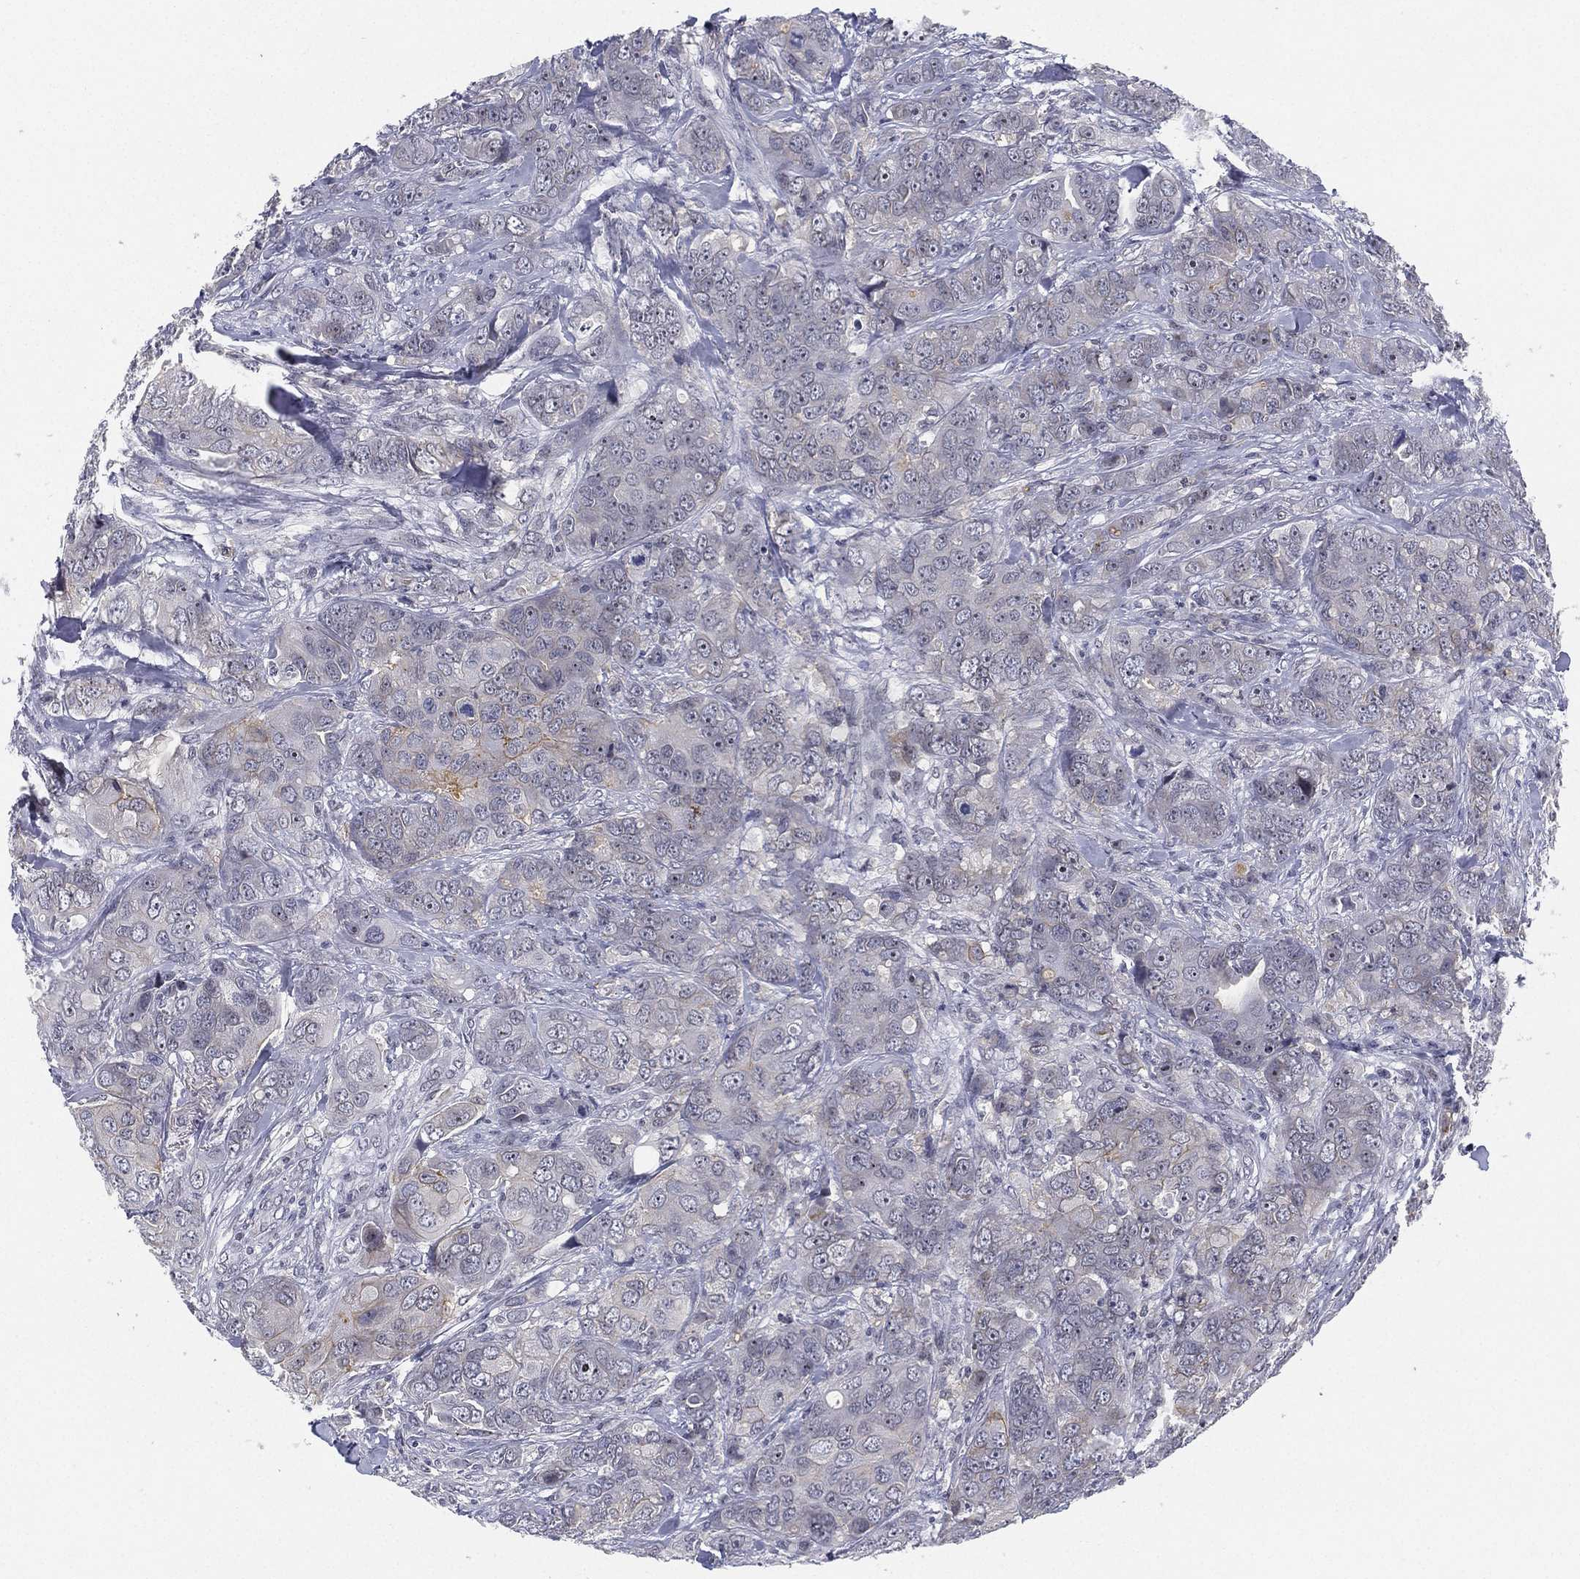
{"staining": {"intensity": "negative", "quantity": "none", "location": "none"}, "tissue": "breast cancer", "cell_type": "Tumor cells", "image_type": "cancer", "snomed": [{"axis": "morphology", "description": "Duct carcinoma"}, {"axis": "topography", "description": "Breast"}], "caption": "Tumor cells show no significant positivity in breast invasive ductal carcinoma. Brightfield microscopy of IHC stained with DAB (3,3'-diaminobenzidine) (brown) and hematoxylin (blue), captured at high magnification.", "gene": "MS4A8", "patient": {"sex": "female", "age": 43}}